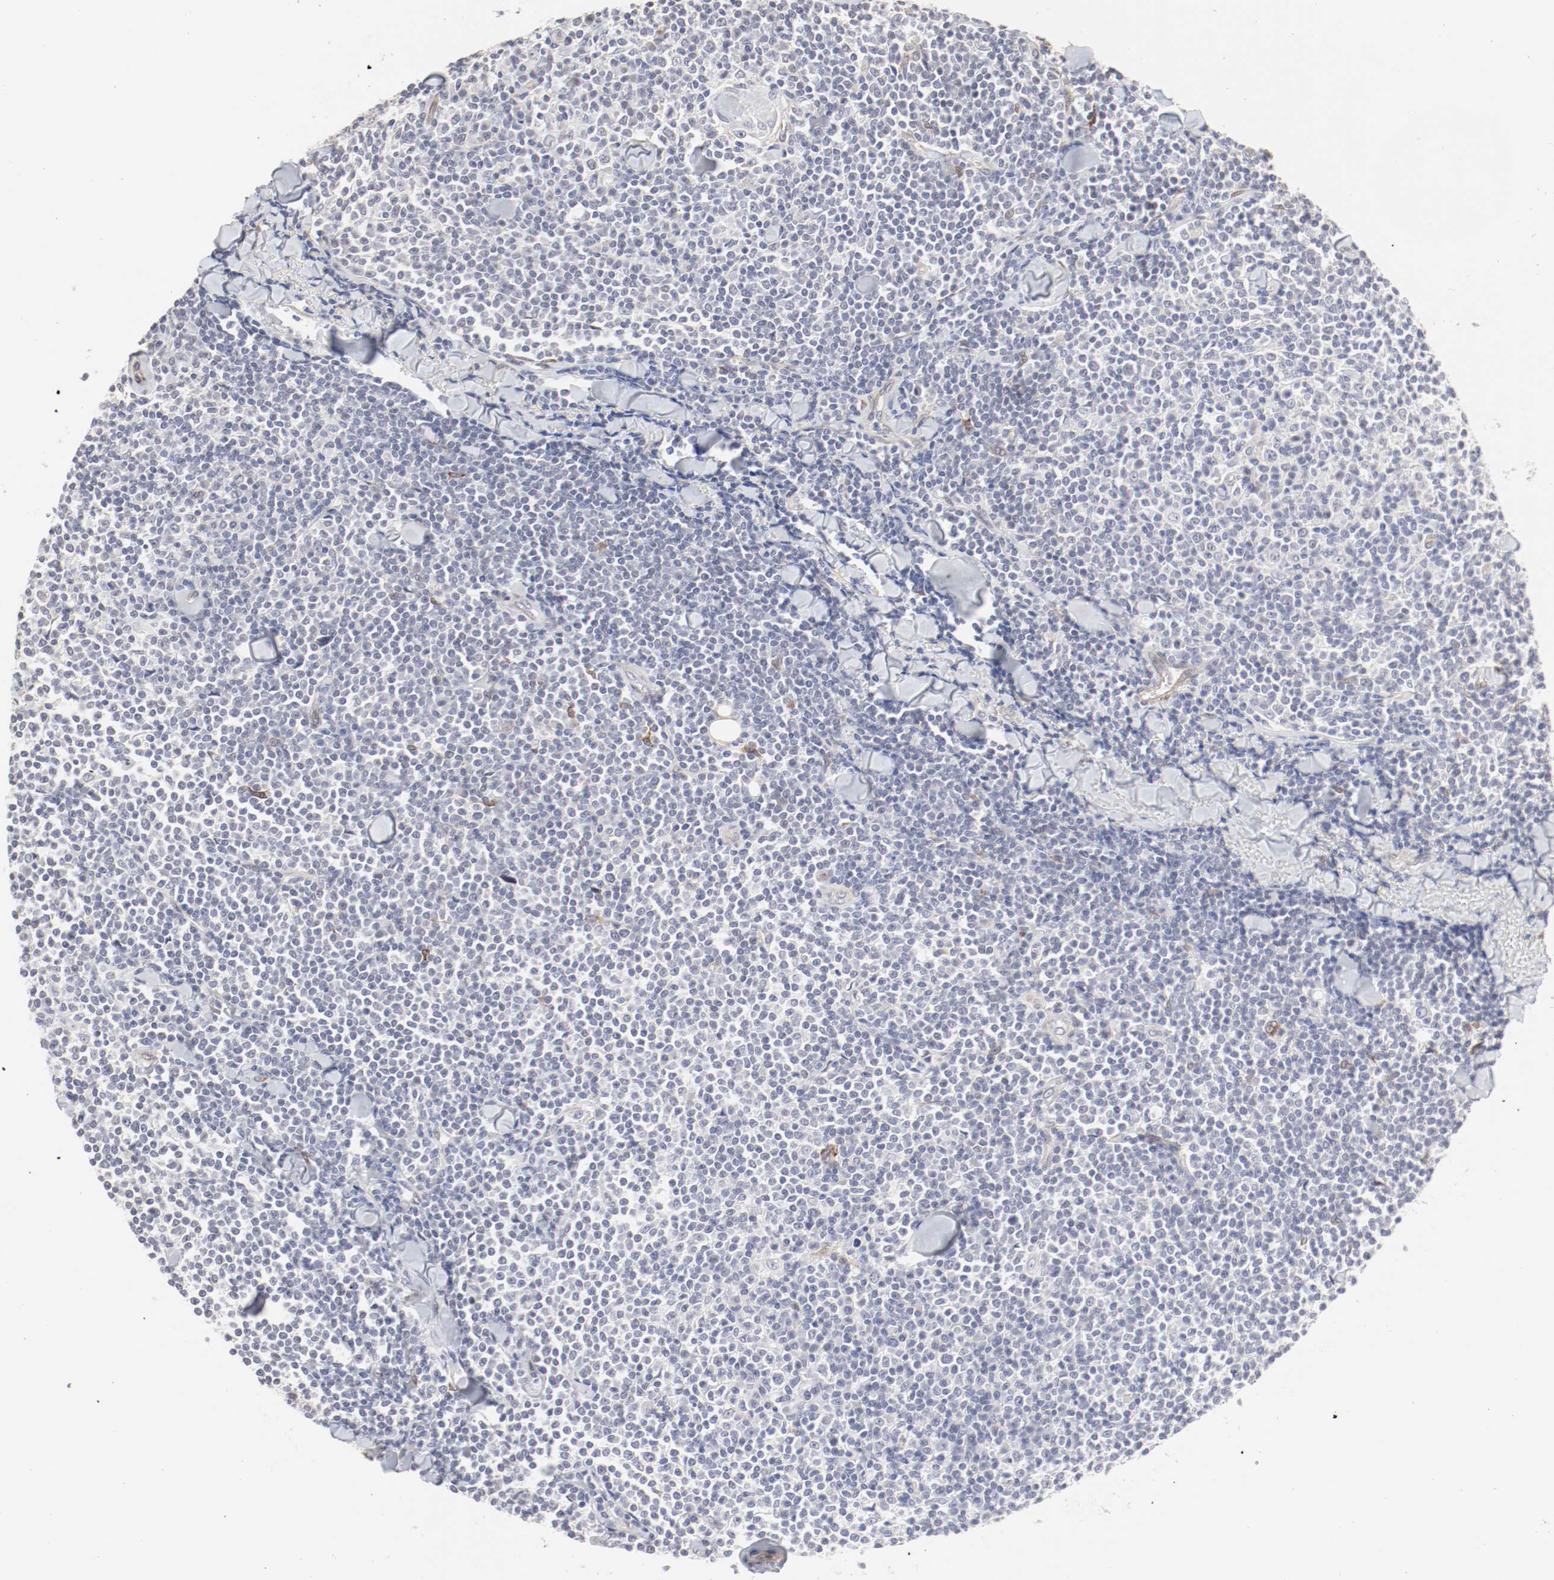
{"staining": {"intensity": "negative", "quantity": "none", "location": "none"}, "tissue": "lymphoma", "cell_type": "Tumor cells", "image_type": "cancer", "snomed": [{"axis": "morphology", "description": "Malignant lymphoma, non-Hodgkin's type, Low grade"}, {"axis": "topography", "description": "Soft tissue"}], "caption": "Immunohistochemistry photomicrograph of neoplastic tissue: low-grade malignant lymphoma, non-Hodgkin's type stained with DAB (3,3'-diaminobenzidine) exhibits no significant protein expression in tumor cells.", "gene": "MAGED4", "patient": {"sex": "male", "age": 92}}